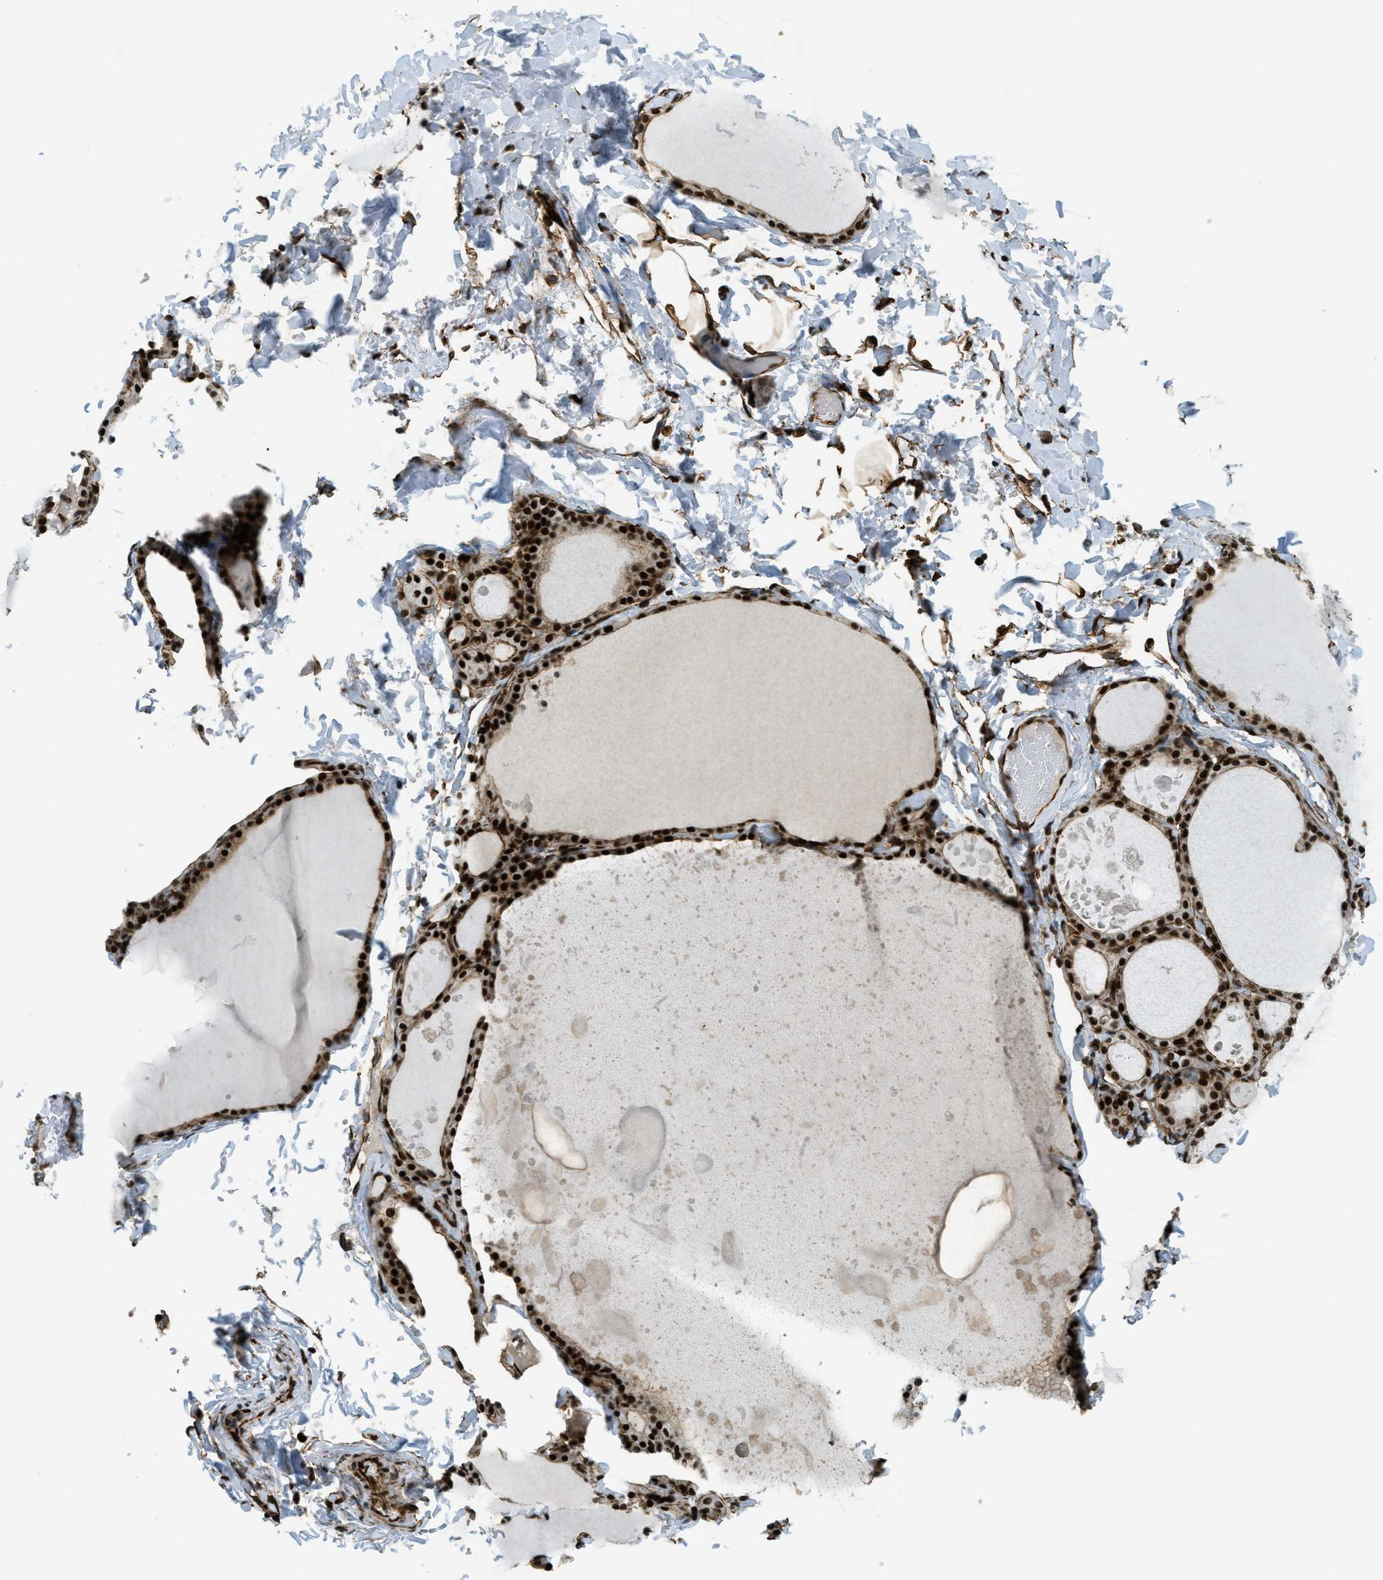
{"staining": {"intensity": "strong", "quantity": ">75%", "location": "nuclear"}, "tissue": "thyroid gland", "cell_type": "Glandular cells", "image_type": "normal", "snomed": [{"axis": "morphology", "description": "Normal tissue, NOS"}, {"axis": "topography", "description": "Thyroid gland"}], "caption": "The photomicrograph exhibits a brown stain indicating the presence of a protein in the nuclear of glandular cells in thyroid gland.", "gene": "ZFR", "patient": {"sex": "male", "age": 56}}